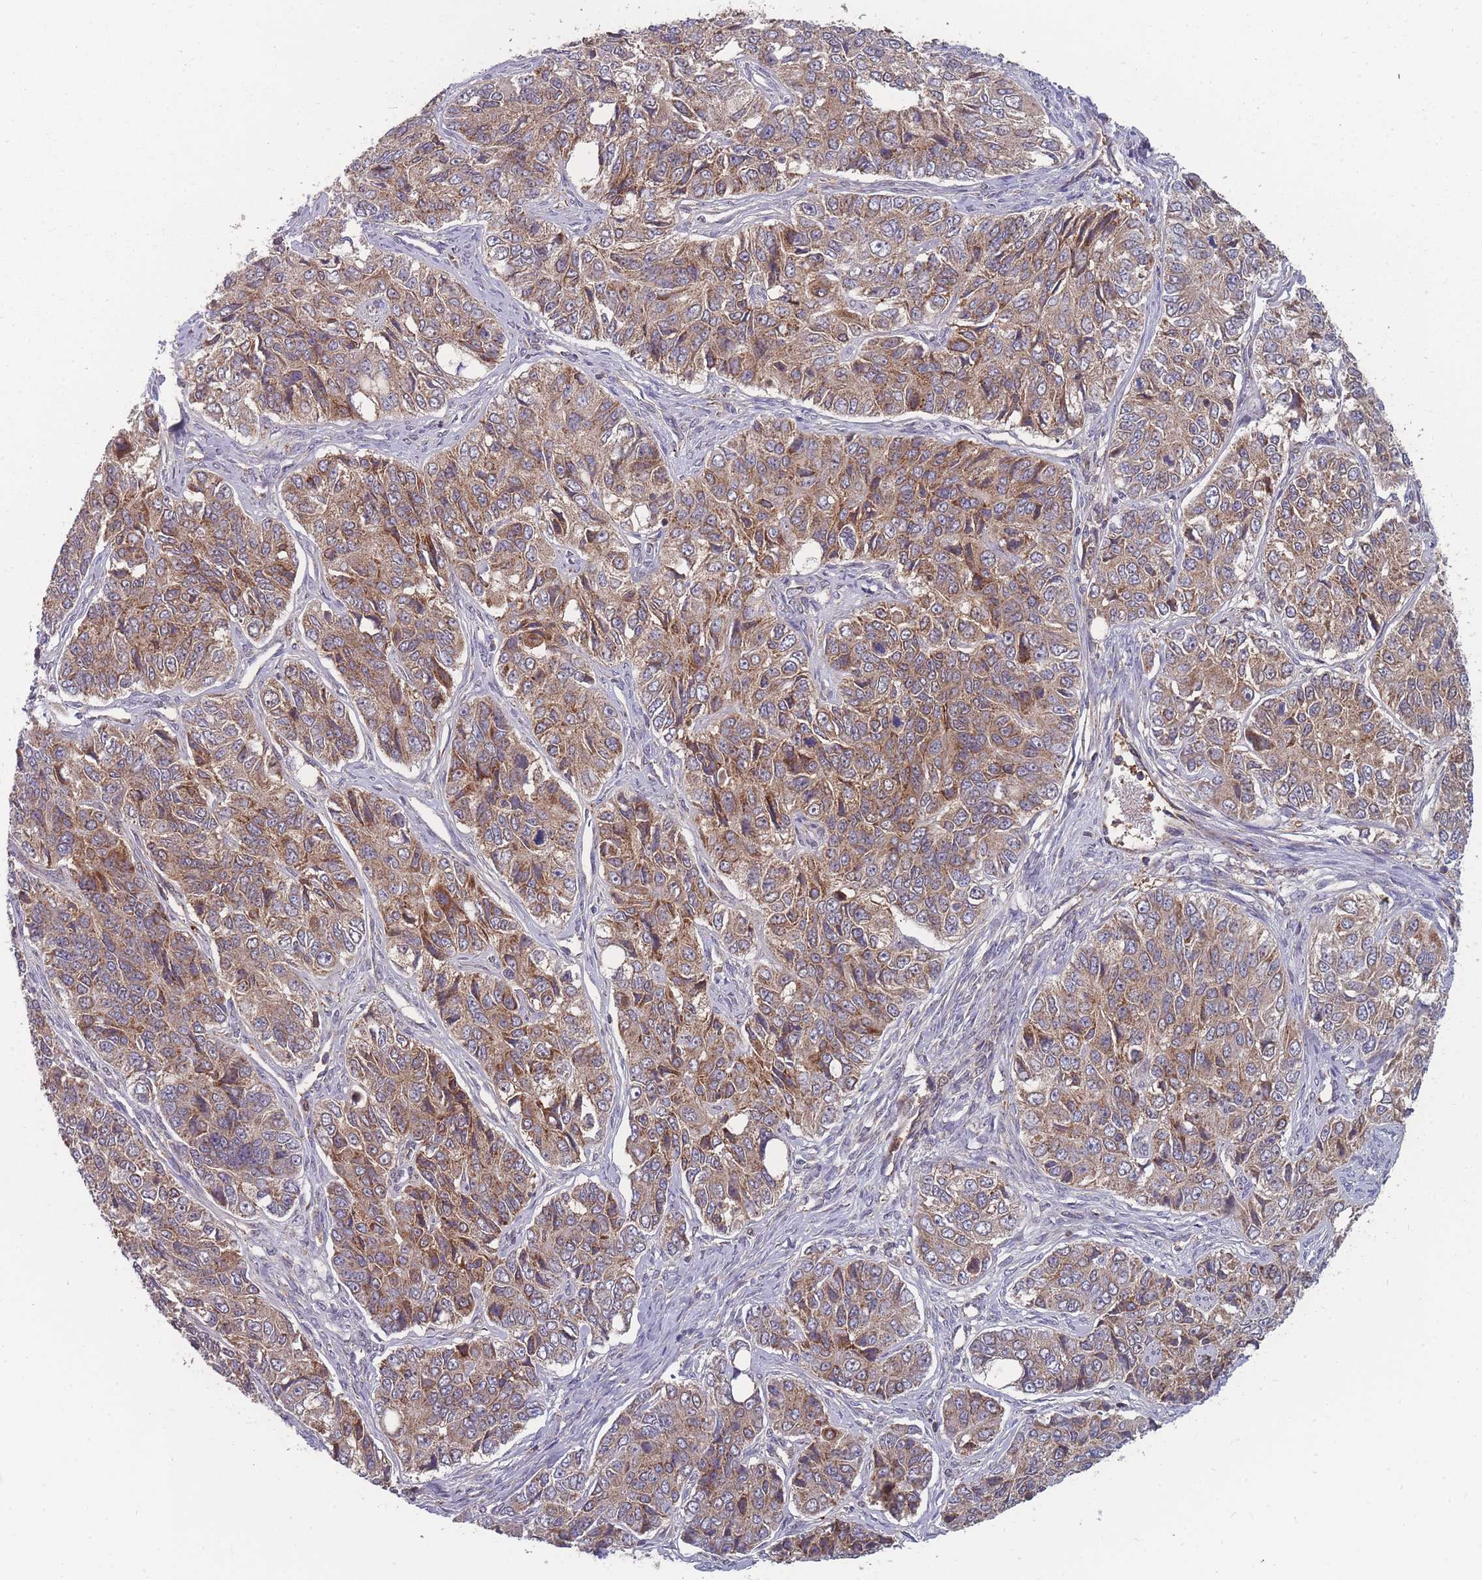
{"staining": {"intensity": "moderate", "quantity": ">75%", "location": "cytoplasmic/membranous"}, "tissue": "ovarian cancer", "cell_type": "Tumor cells", "image_type": "cancer", "snomed": [{"axis": "morphology", "description": "Carcinoma, endometroid"}, {"axis": "topography", "description": "Ovary"}], "caption": "Brown immunohistochemical staining in ovarian cancer (endometroid carcinoma) shows moderate cytoplasmic/membranous staining in approximately >75% of tumor cells.", "gene": "SLC35B4", "patient": {"sex": "female", "age": 51}}